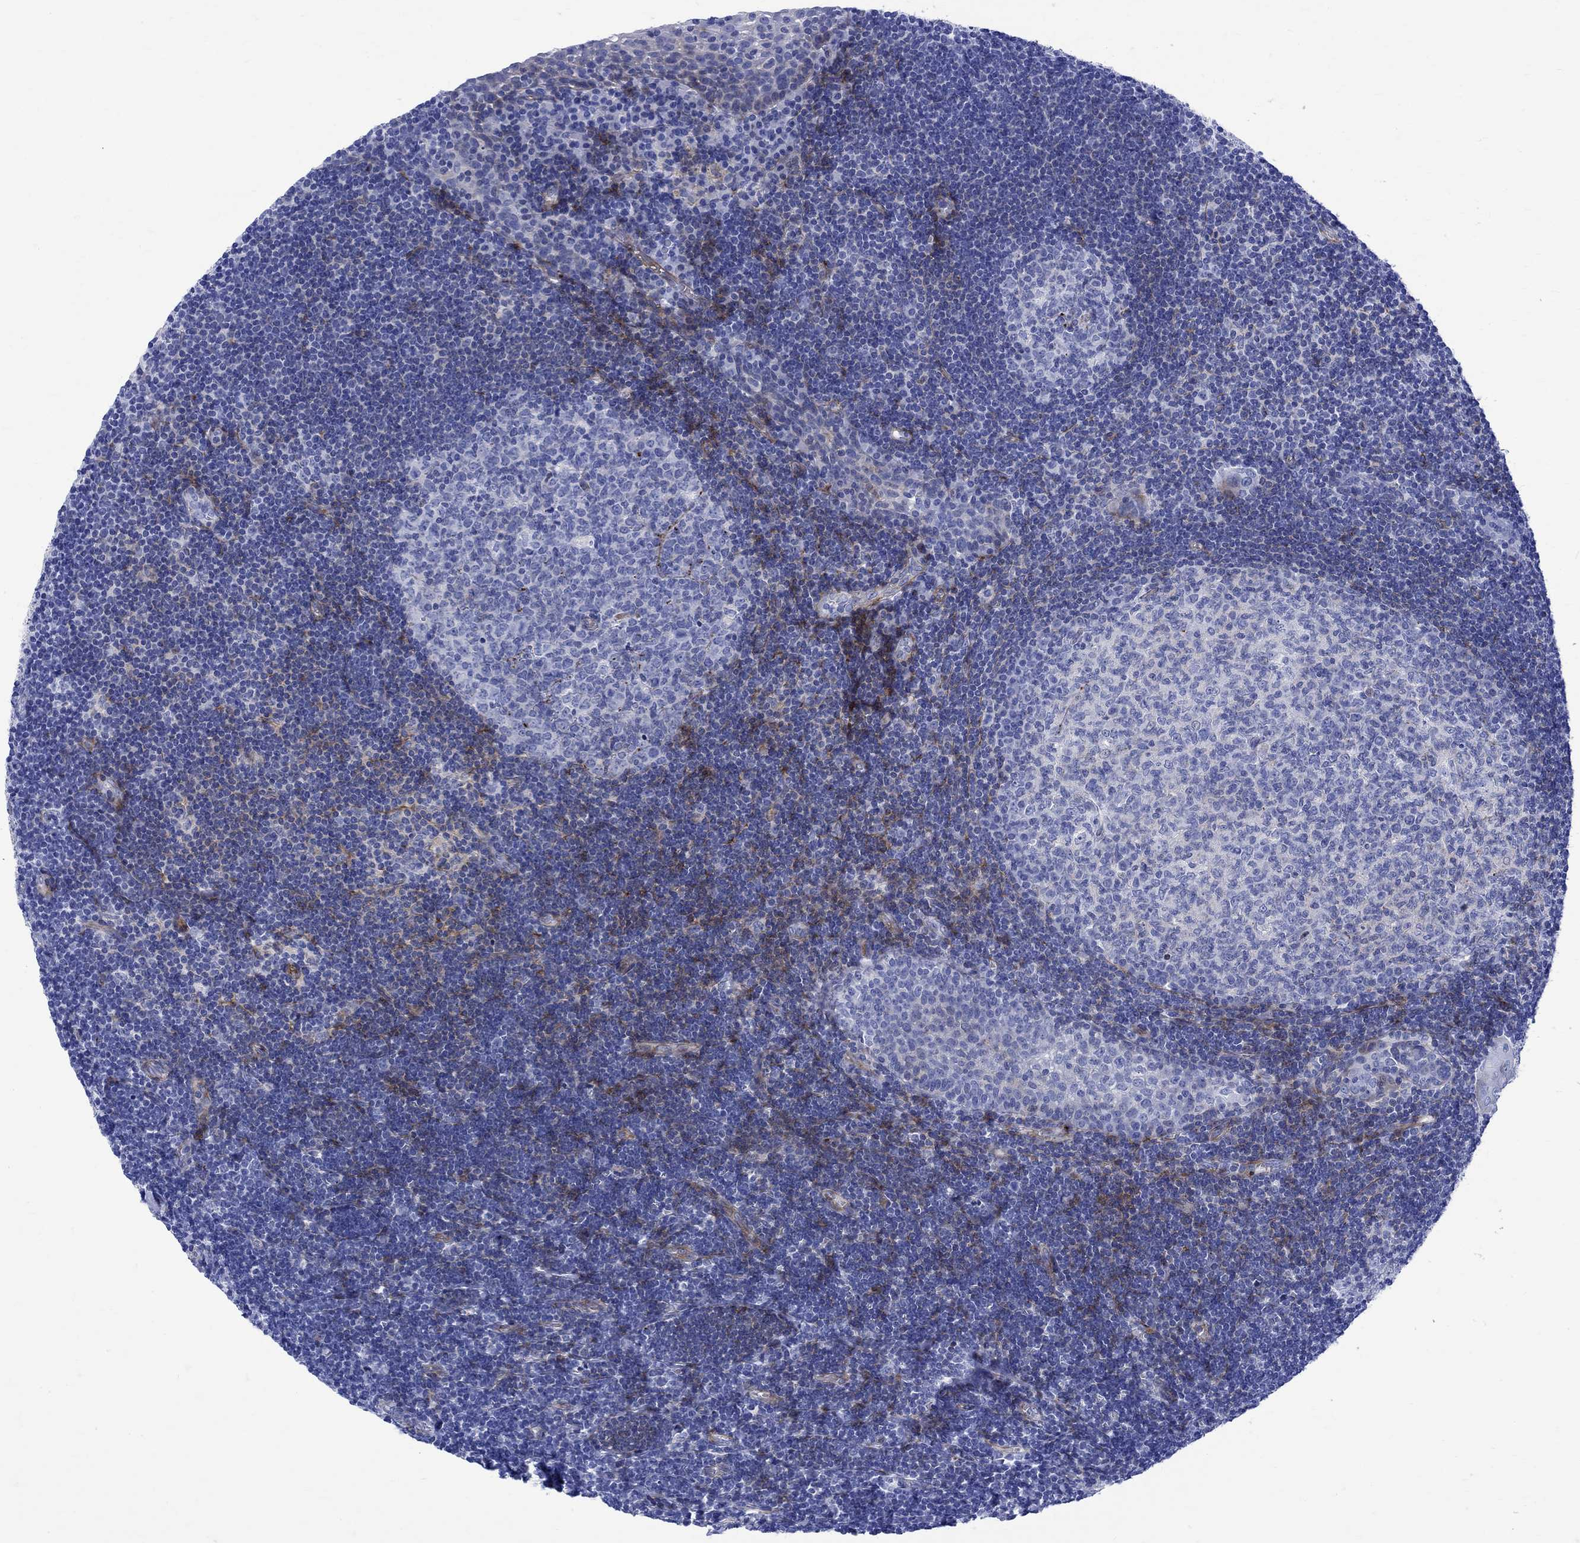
{"staining": {"intensity": "negative", "quantity": "none", "location": "none"}, "tissue": "tonsil", "cell_type": "Germinal center cells", "image_type": "normal", "snomed": [{"axis": "morphology", "description": "Normal tissue, NOS"}, {"axis": "topography", "description": "Tonsil"}], "caption": "Tonsil was stained to show a protein in brown. There is no significant expression in germinal center cells. Nuclei are stained in blue.", "gene": "PARVB", "patient": {"sex": "female", "age": 13}}